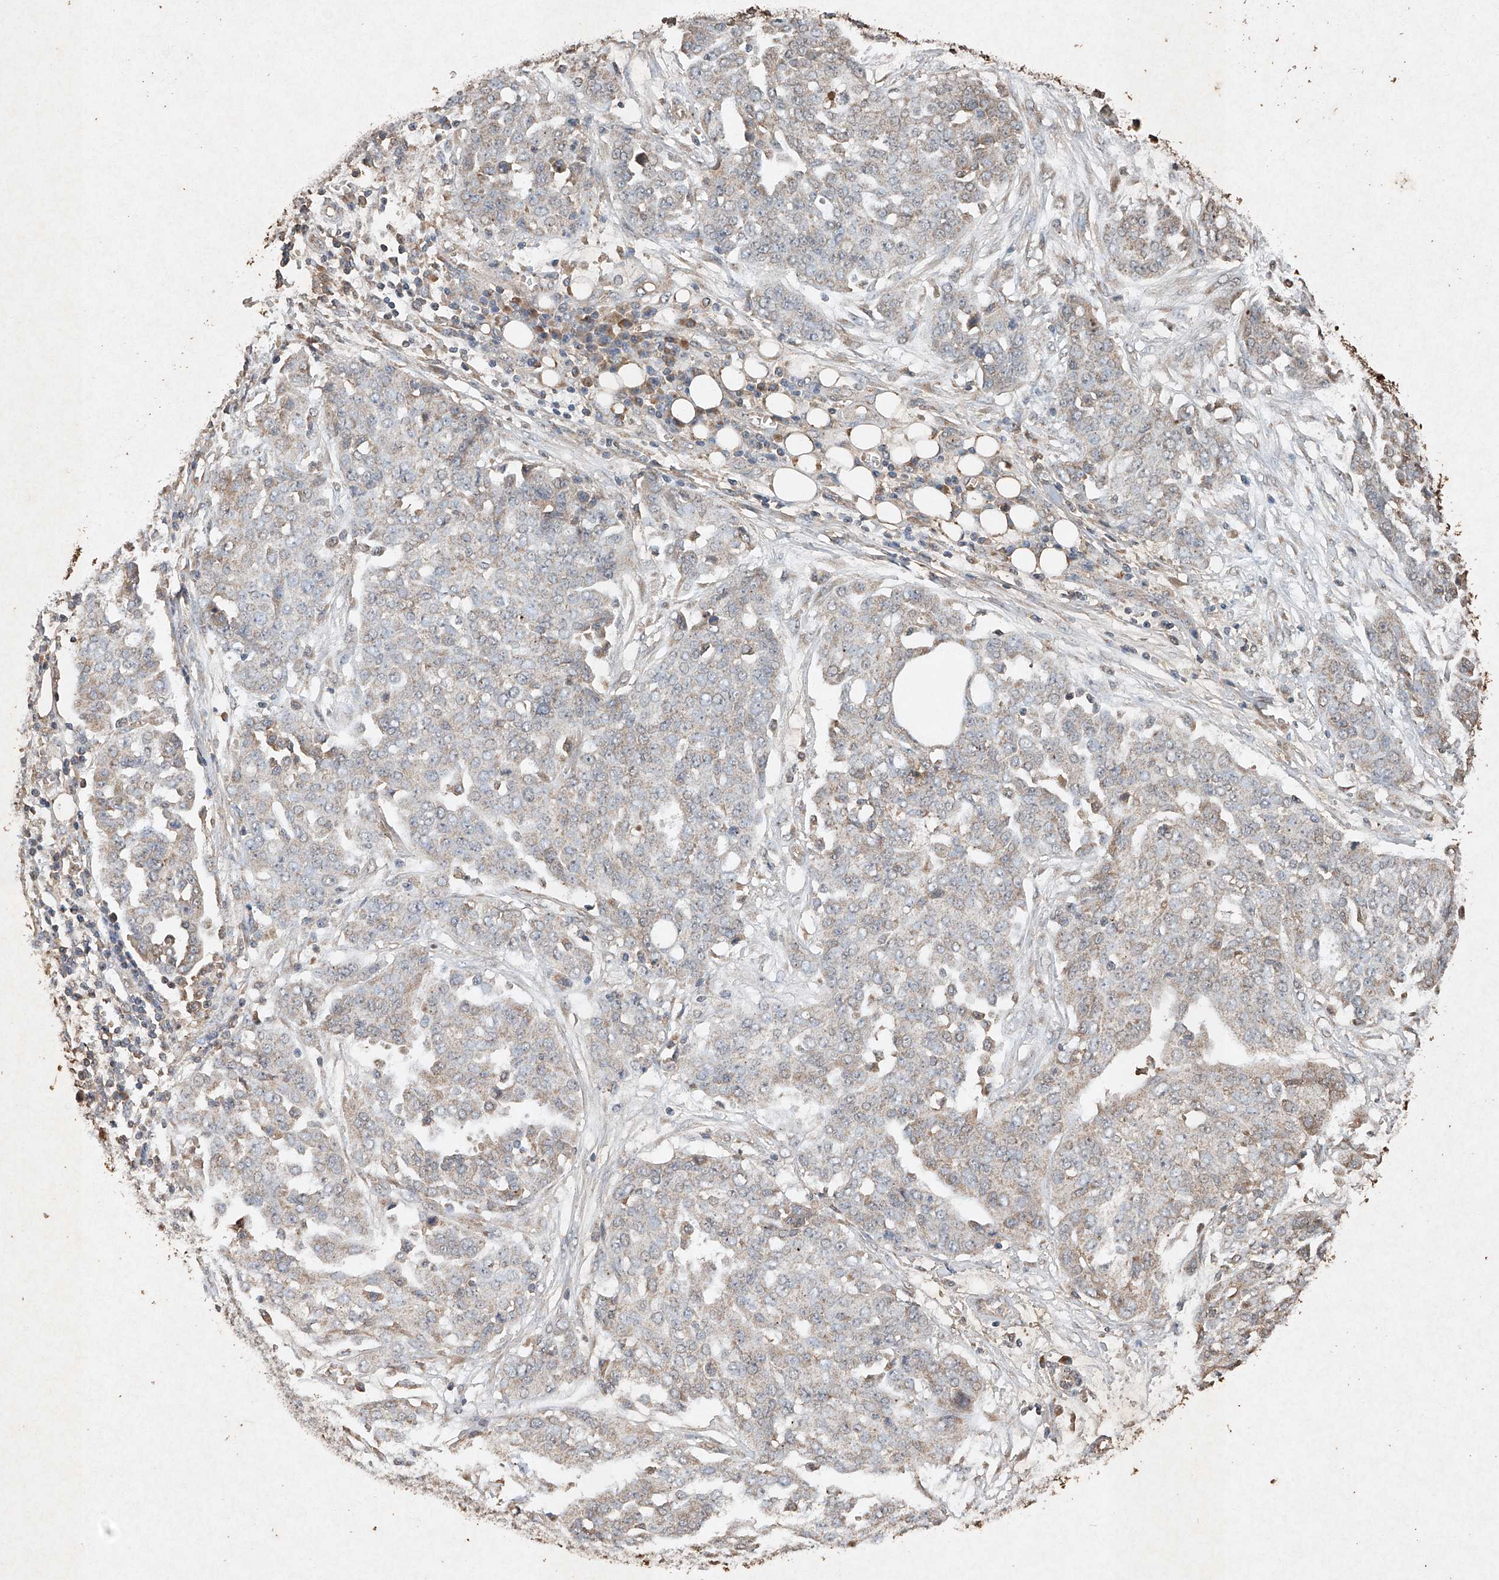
{"staining": {"intensity": "weak", "quantity": "<25%", "location": "cytoplasmic/membranous"}, "tissue": "ovarian cancer", "cell_type": "Tumor cells", "image_type": "cancer", "snomed": [{"axis": "morphology", "description": "Cystadenocarcinoma, serous, NOS"}, {"axis": "topography", "description": "Soft tissue"}, {"axis": "topography", "description": "Ovary"}], "caption": "Ovarian cancer was stained to show a protein in brown. There is no significant positivity in tumor cells.", "gene": "STK3", "patient": {"sex": "female", "age": 57}}